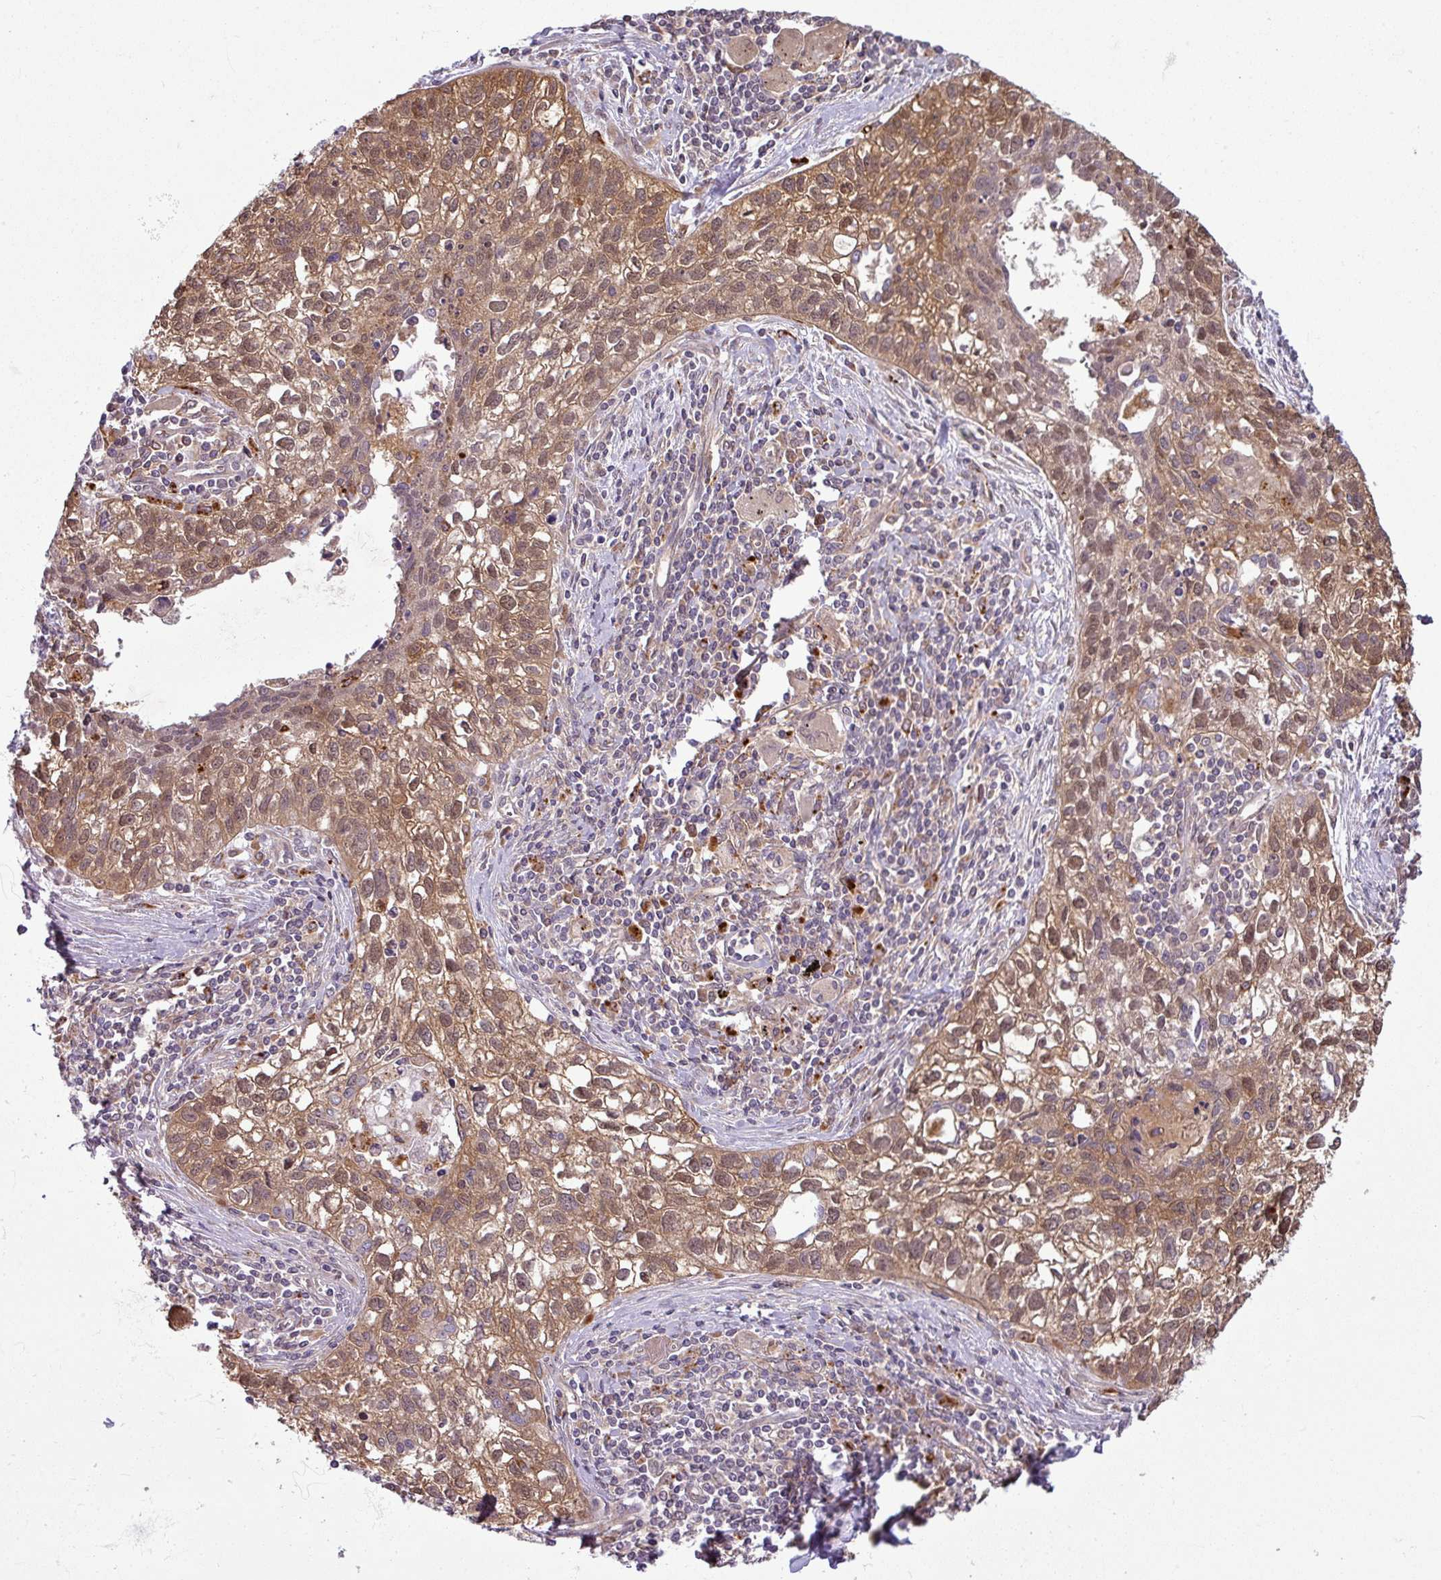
{"staining": {"intensity": "moderate", "quantity": ">75%", "location": "cytoplasmic/membranous,nuclear"}, "tissue": "lung cancer", "cell_type": "Tumor cells", "image_type": "cancer", "snomed": [{"axis": "morphology", "description": "Squamous cell carcinoma, NOS"}, {"axis": "topography", "description": "Lung"}], "caption": "Lung squamous cell carcinoma was stained to show a protein in brown. There is medium levels of moderate cytoplasmic/membranous and nuclear staining in approximately >75% of tumor cells.", "gene": "CCDC144A", "patient": {"sex": "male", "age": 74}}